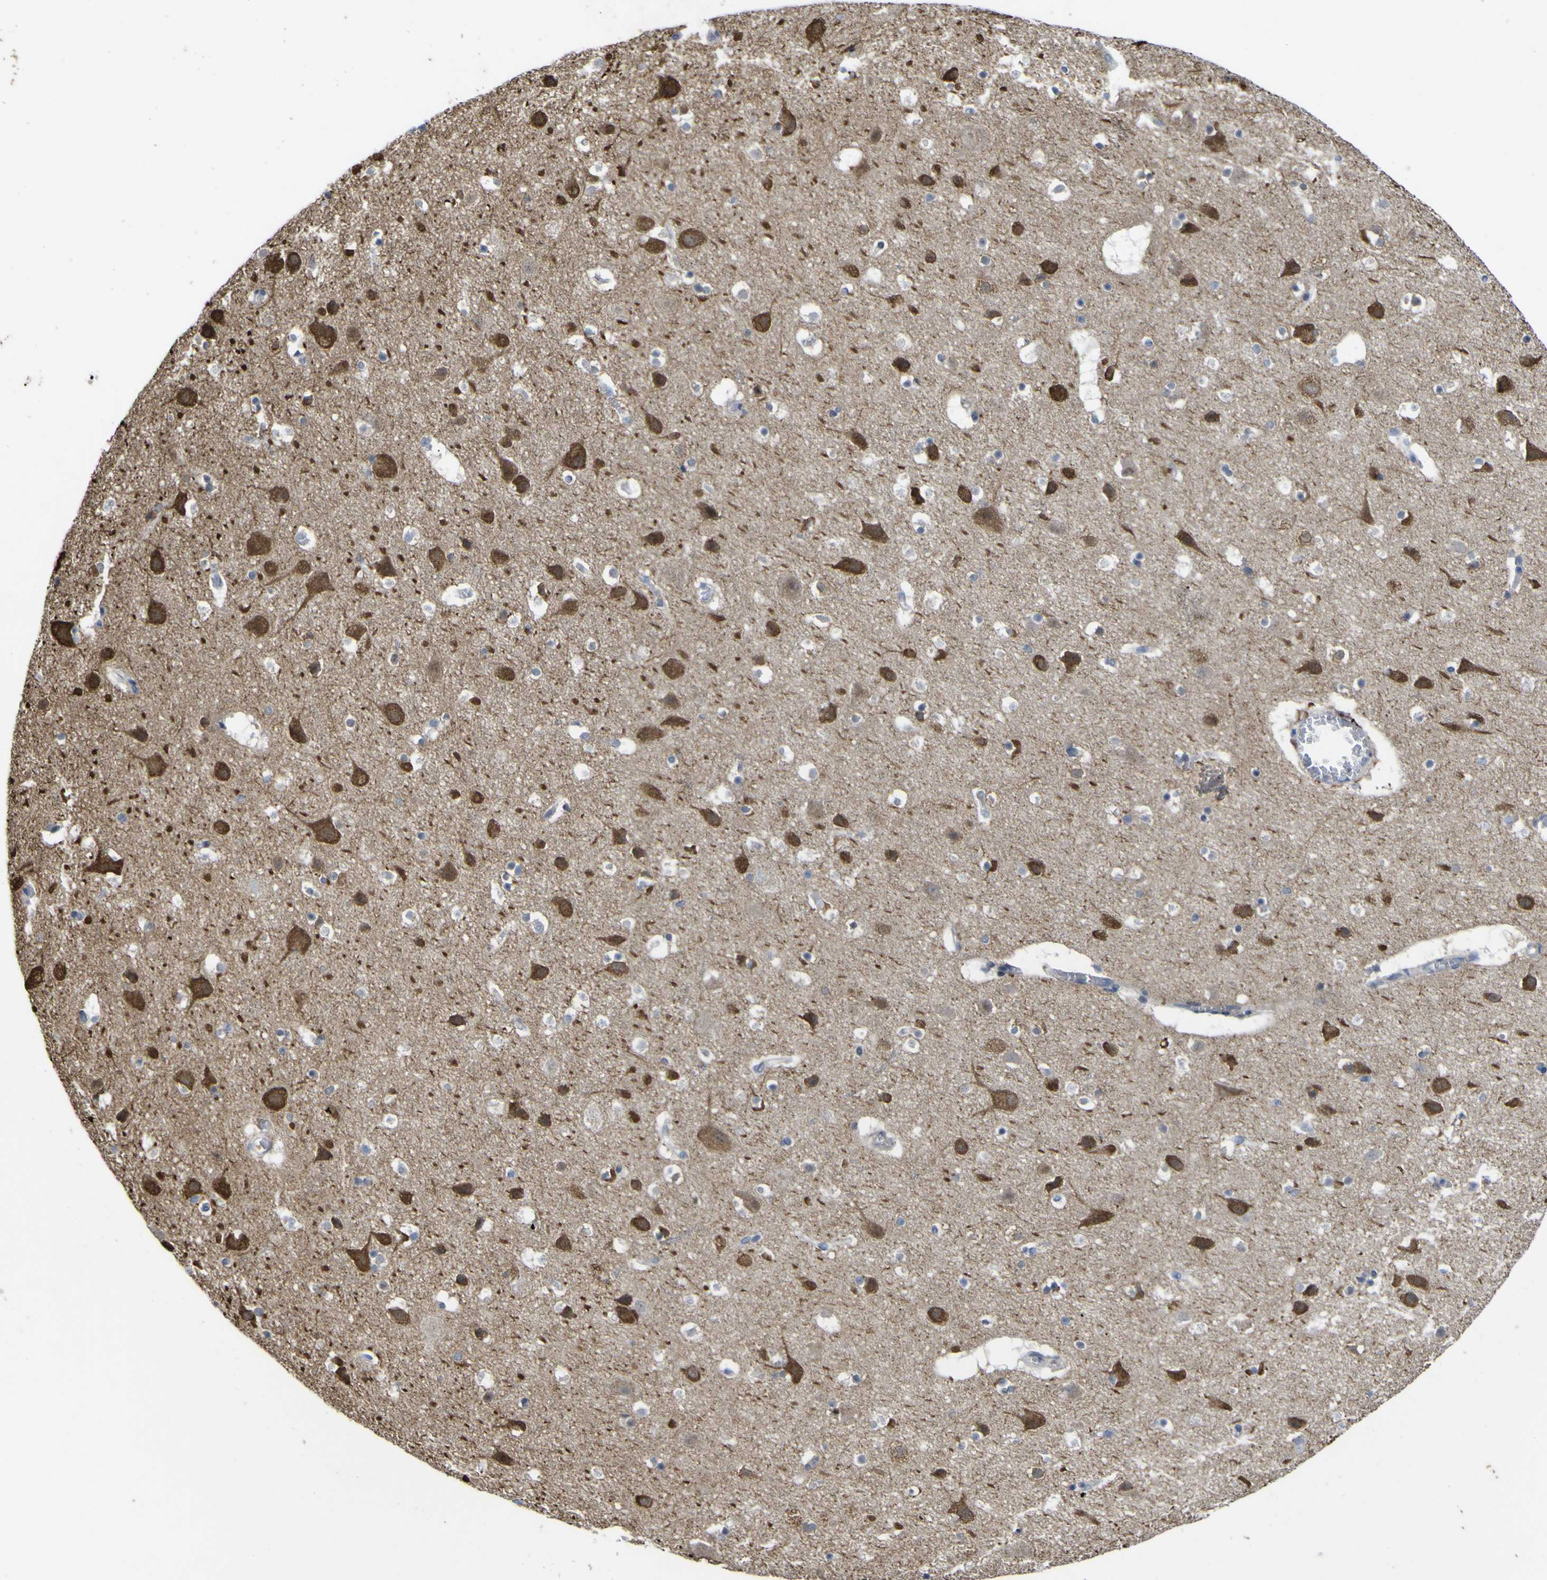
{"staining": {"intensity": "negative", "quantity": "none", "location": "none"}, "tissue": "cerebral cortex", "cell_type": "Endothelial cells", "image_type": "normal", "snomed": [{"axis": "morphology", "description": "Normal tissue, NOS"}, {"axis": "topography", "description": "Cerebral cortex"}], "caption": "Immunohistochemistry image of normal human cerebral cortex stained for a protein (brown), which demonstrates no staining in endothelial cells. The staining was performed using DAB (3,3'-diaminobenzidine) to visualize the protein expression in brown, while the nuclei were stained in blue with hematoxylin (Magnification: 20x).", "gene": "TNFRSF11A", "patient": {"sex": "male", "age": 45}}